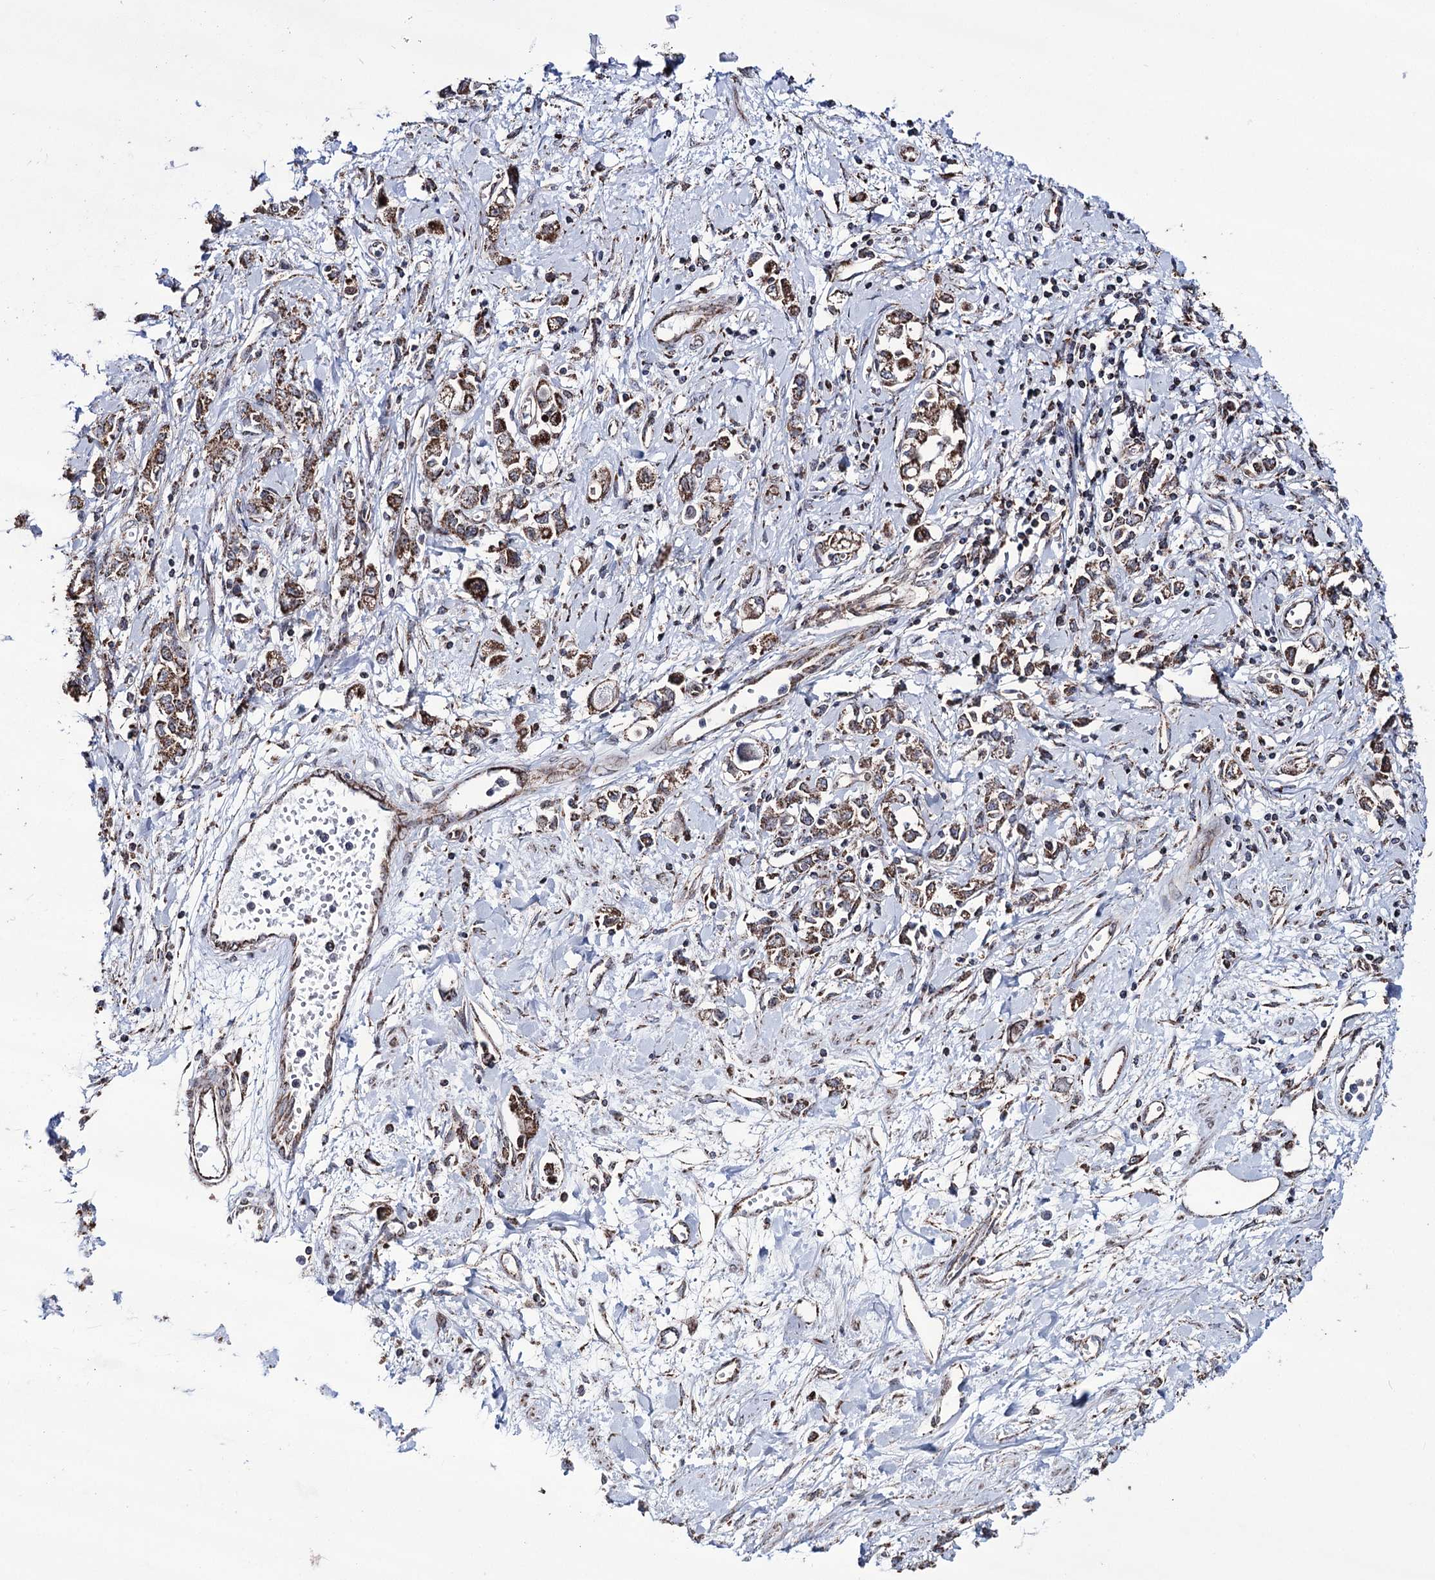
{"staining": {"intensity": "strong", "quantity": ">75%", "location": "cytoplasmic/membranous"}, "tissue": "stomach cancer", "cell_type": "Tumor cells", "image_type": "cancer", "snomed": [{"axis": "morphology", "description": "Adenocarcinoma, NOS"}, {"axis": "topography", "description": "Stomach"}], "caption": "DAB (3,3'-diaminobenzidine) immunohistochemical staining of human adenocarcinoma (stomach) displays strong cytoplasmic/membranous protein positivity in about >75% of tumor cells.", "gene": "CREB3L4", "patient": {"sex": "female", "age": 76}}